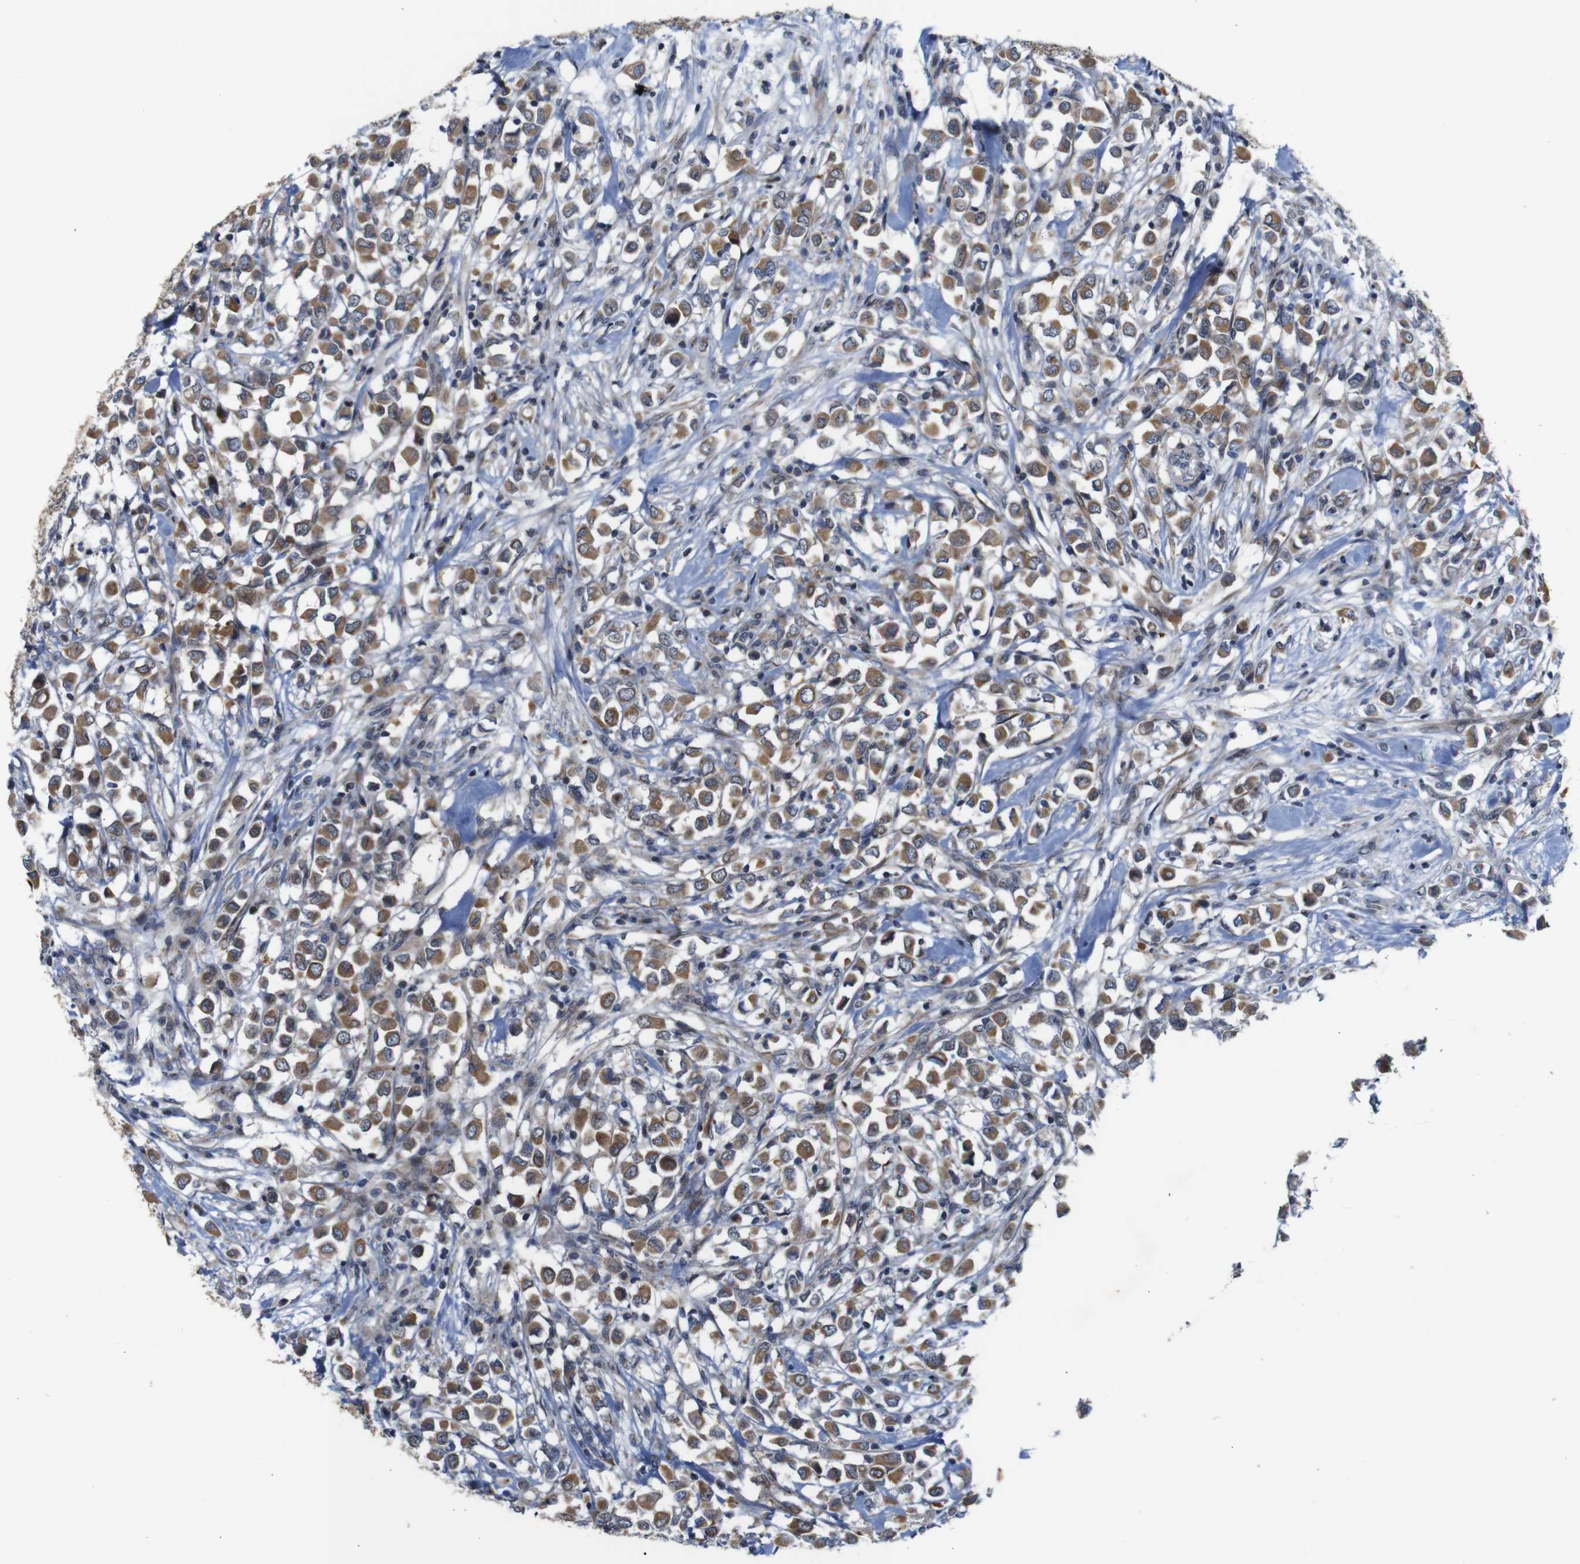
{"staining": {"intensity": "moderate", "quantity": ">75%", "location": "cytoplasmic/membranous"}, "tissue": "breast cancer", "cell_type": "Tumor cells", "image_type": "cancer", "snomed": [{"axis": "morphology", "description": "Duct carcinoma"}, {"axis": "topography", "description": "Breast"}], "caption": "Breast cancer stained with IHC exhibits moderate cytoplasmic/membranous staining in approximately >75% of tumor cells. The staining was performed using DAB, with brown indicating positive protein expression. Nuclei are stained blue with hematoxylin.", "gene": "ATP7B", "patient": {"sex": "female", "age": 61}}